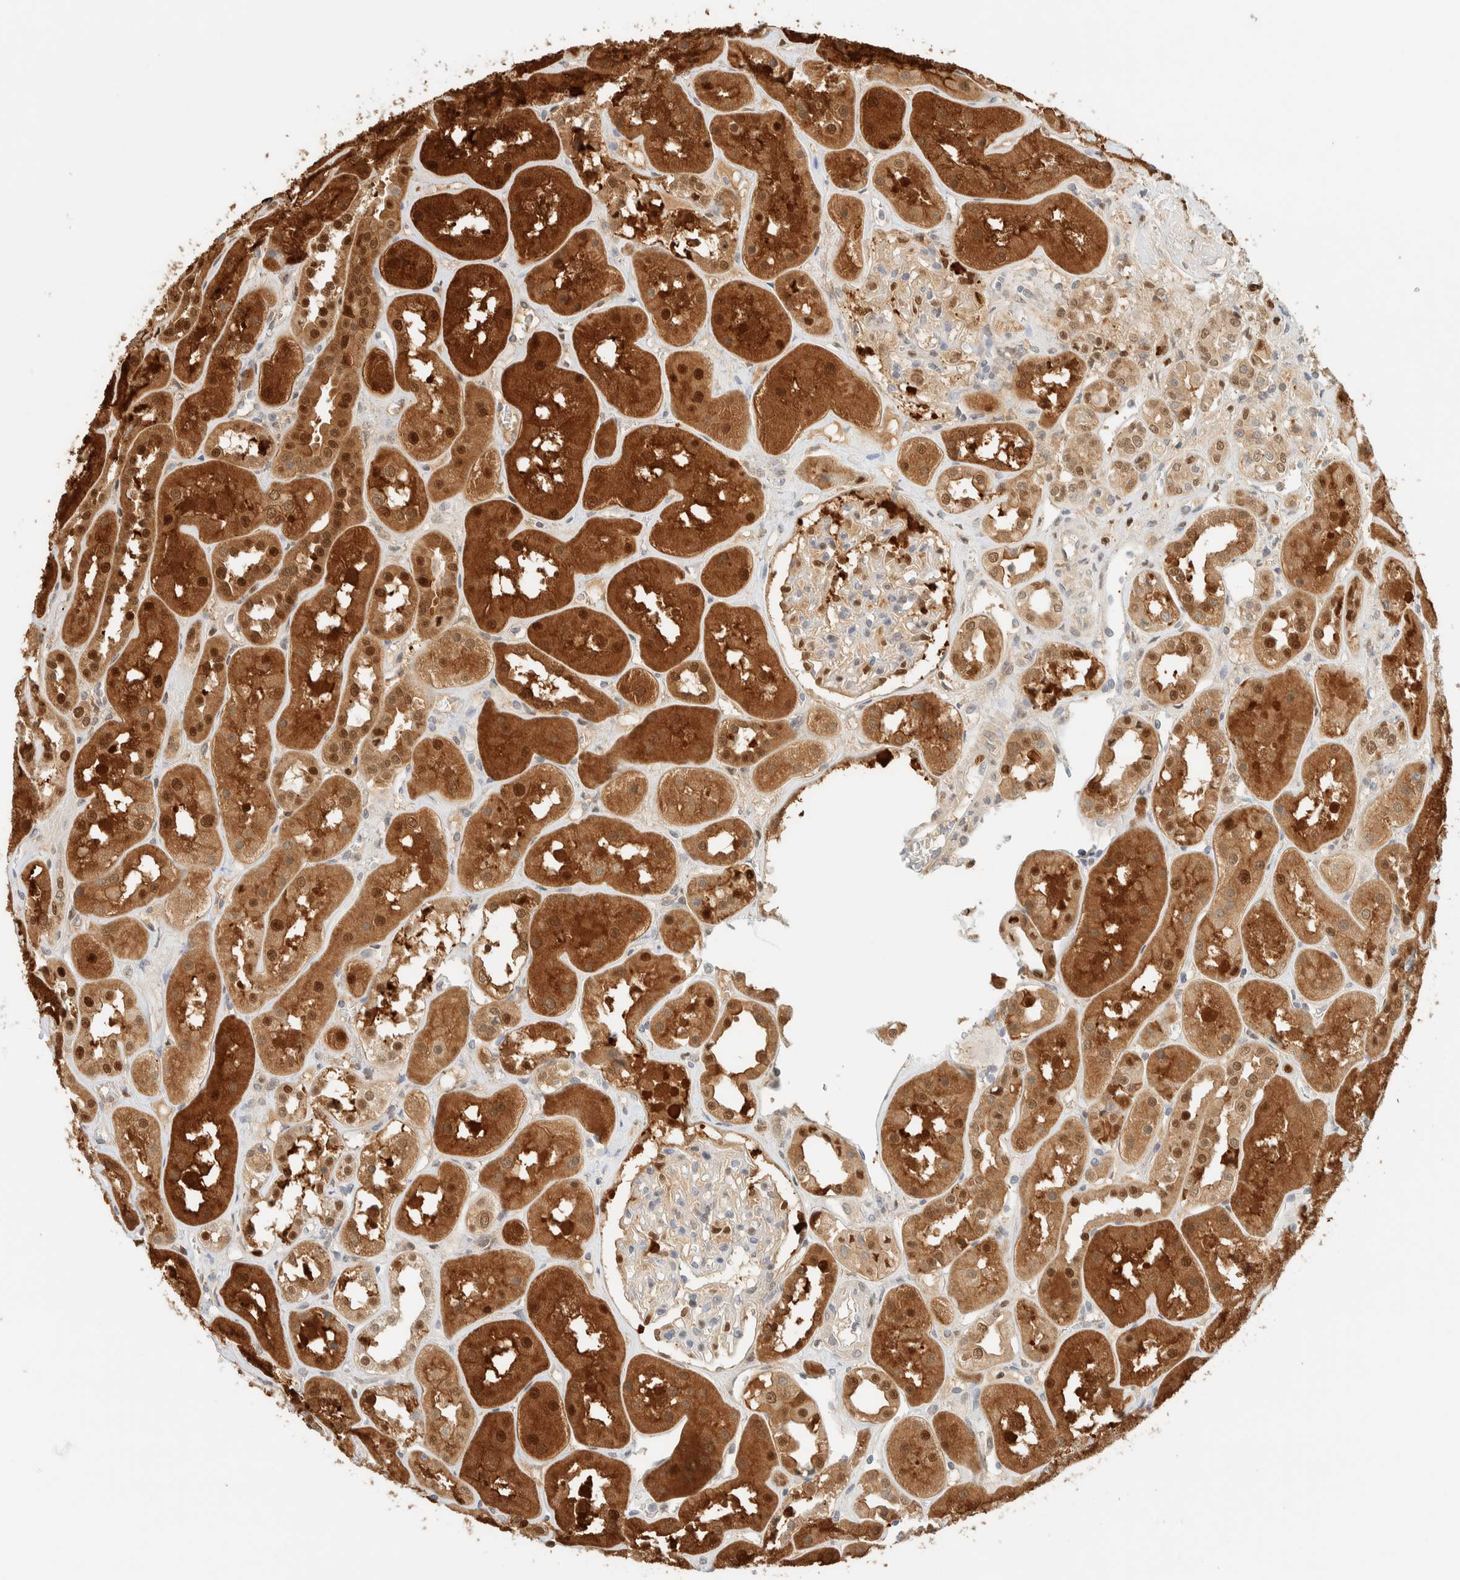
{"staining": {"intensity": "strong", "quantity": "<25%", "location": "nuclear"}, "tissue": "kidney", "cell_type": "Cells in glomeruli", "image_type": "normal", "snomed": [{"axis": "morphology", "description": "Normal tissue, NOS"}, {"axis": "topography", "description": "Kidney"}], "caption": "Kidney stained for a protein displays strong nuclear positivity in cells in glomeruli. (IHC, brightfield microscopy, high magnification).", "gene": "ZBTB37", "patient": {"sex": "male", "age": 70}}